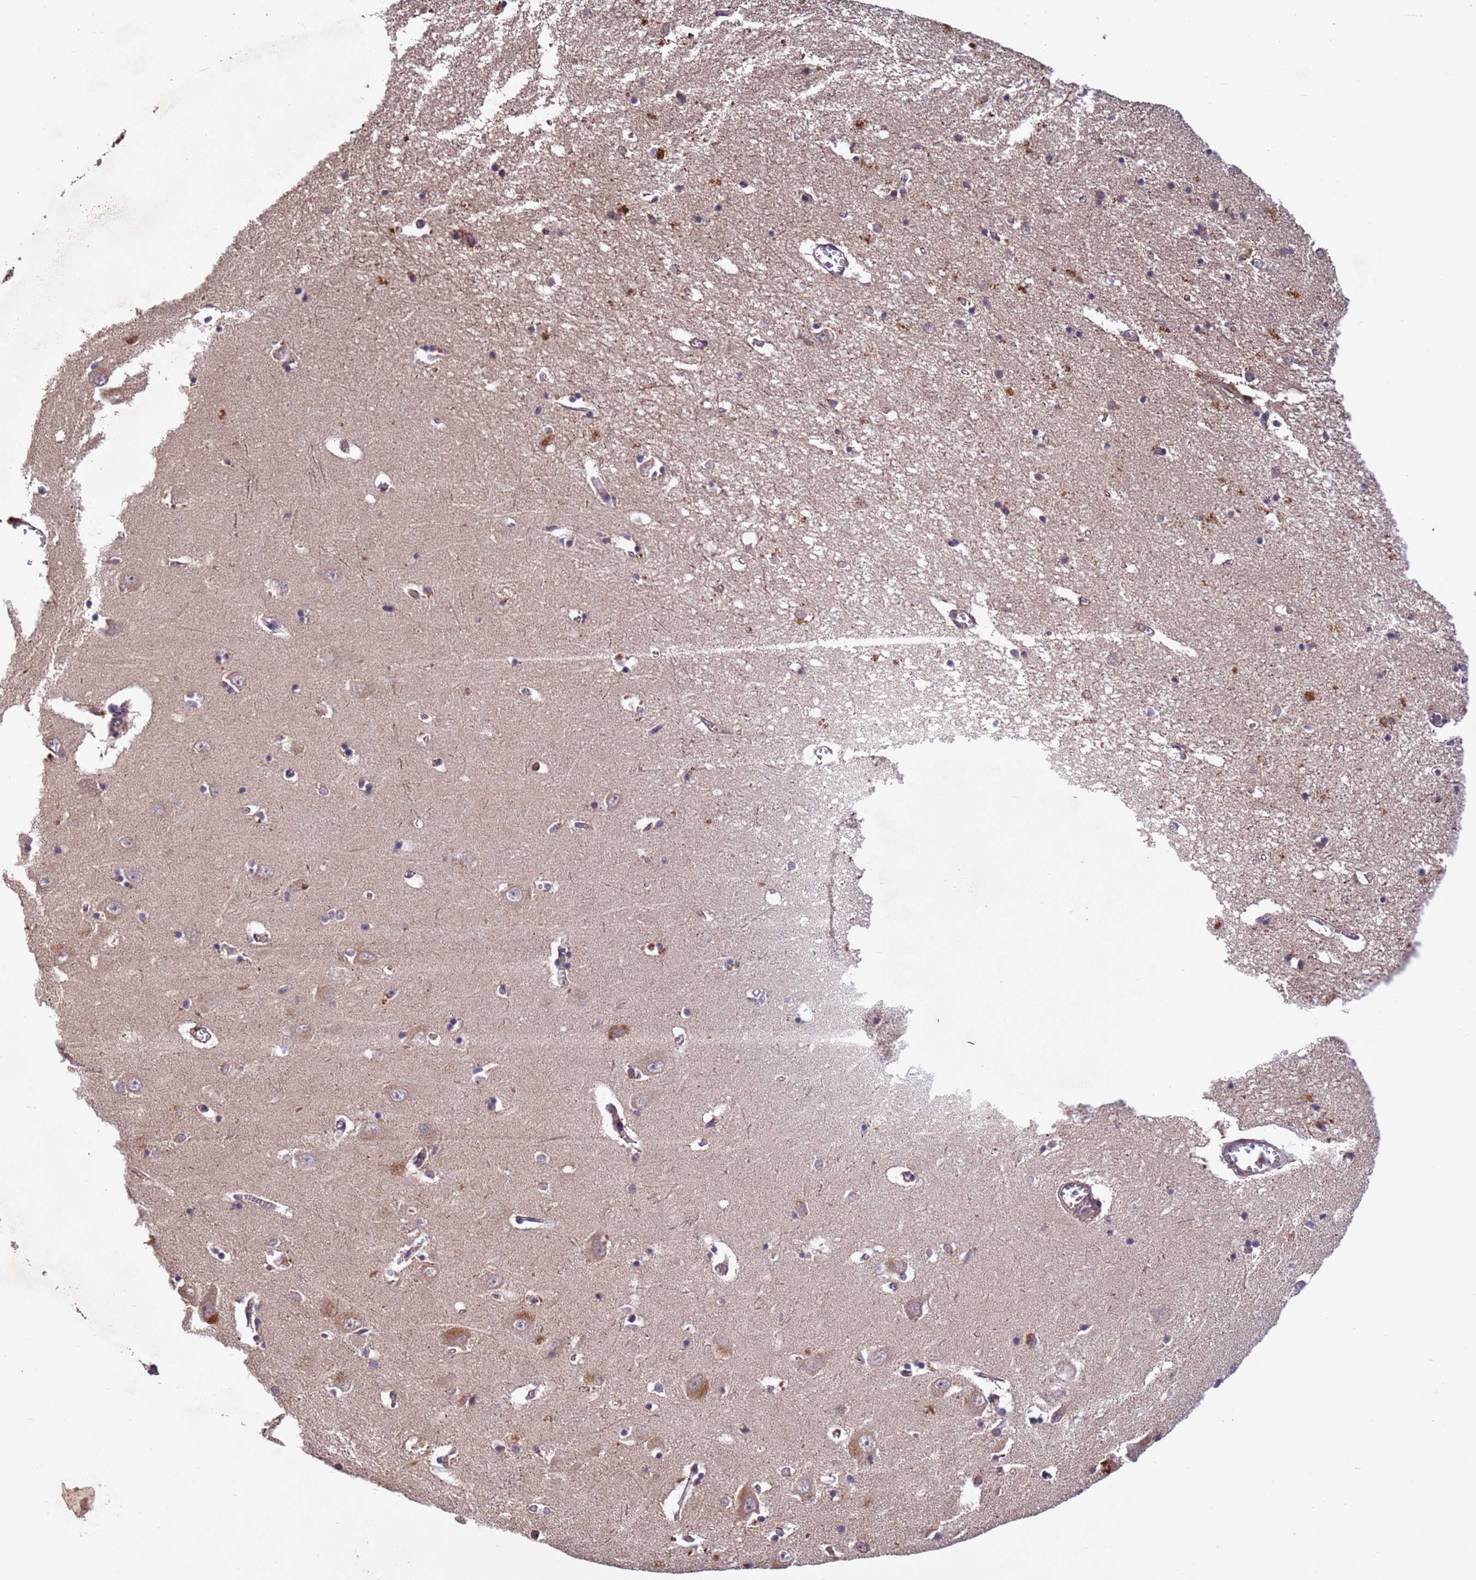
{"staining": {"intensity": "moderate", "quantity": "<25%", "location": "cytoplasmic/membranous"}, "tissue": "hippocampus", "cell_type": "Glial cells", "image_type": "normal", "snomed": [{"axis": "morphology", "description": "Normal tissue, NOS"}, {"axis": "topography", "description": "Hippocampus"}], "caption": "High-magnification brightfield microscopy of normal hippocampus stained with DAB (3,3'-diaminobenzidine) (brown) and counterstained with hematoxylin (blue). glial cells exhibit moderate cytoplasmic/membranous positivity is identified in approximately<25% of cells.", "gene": "FASTKD1", "patient": {"sex": "male", "age": 70}}